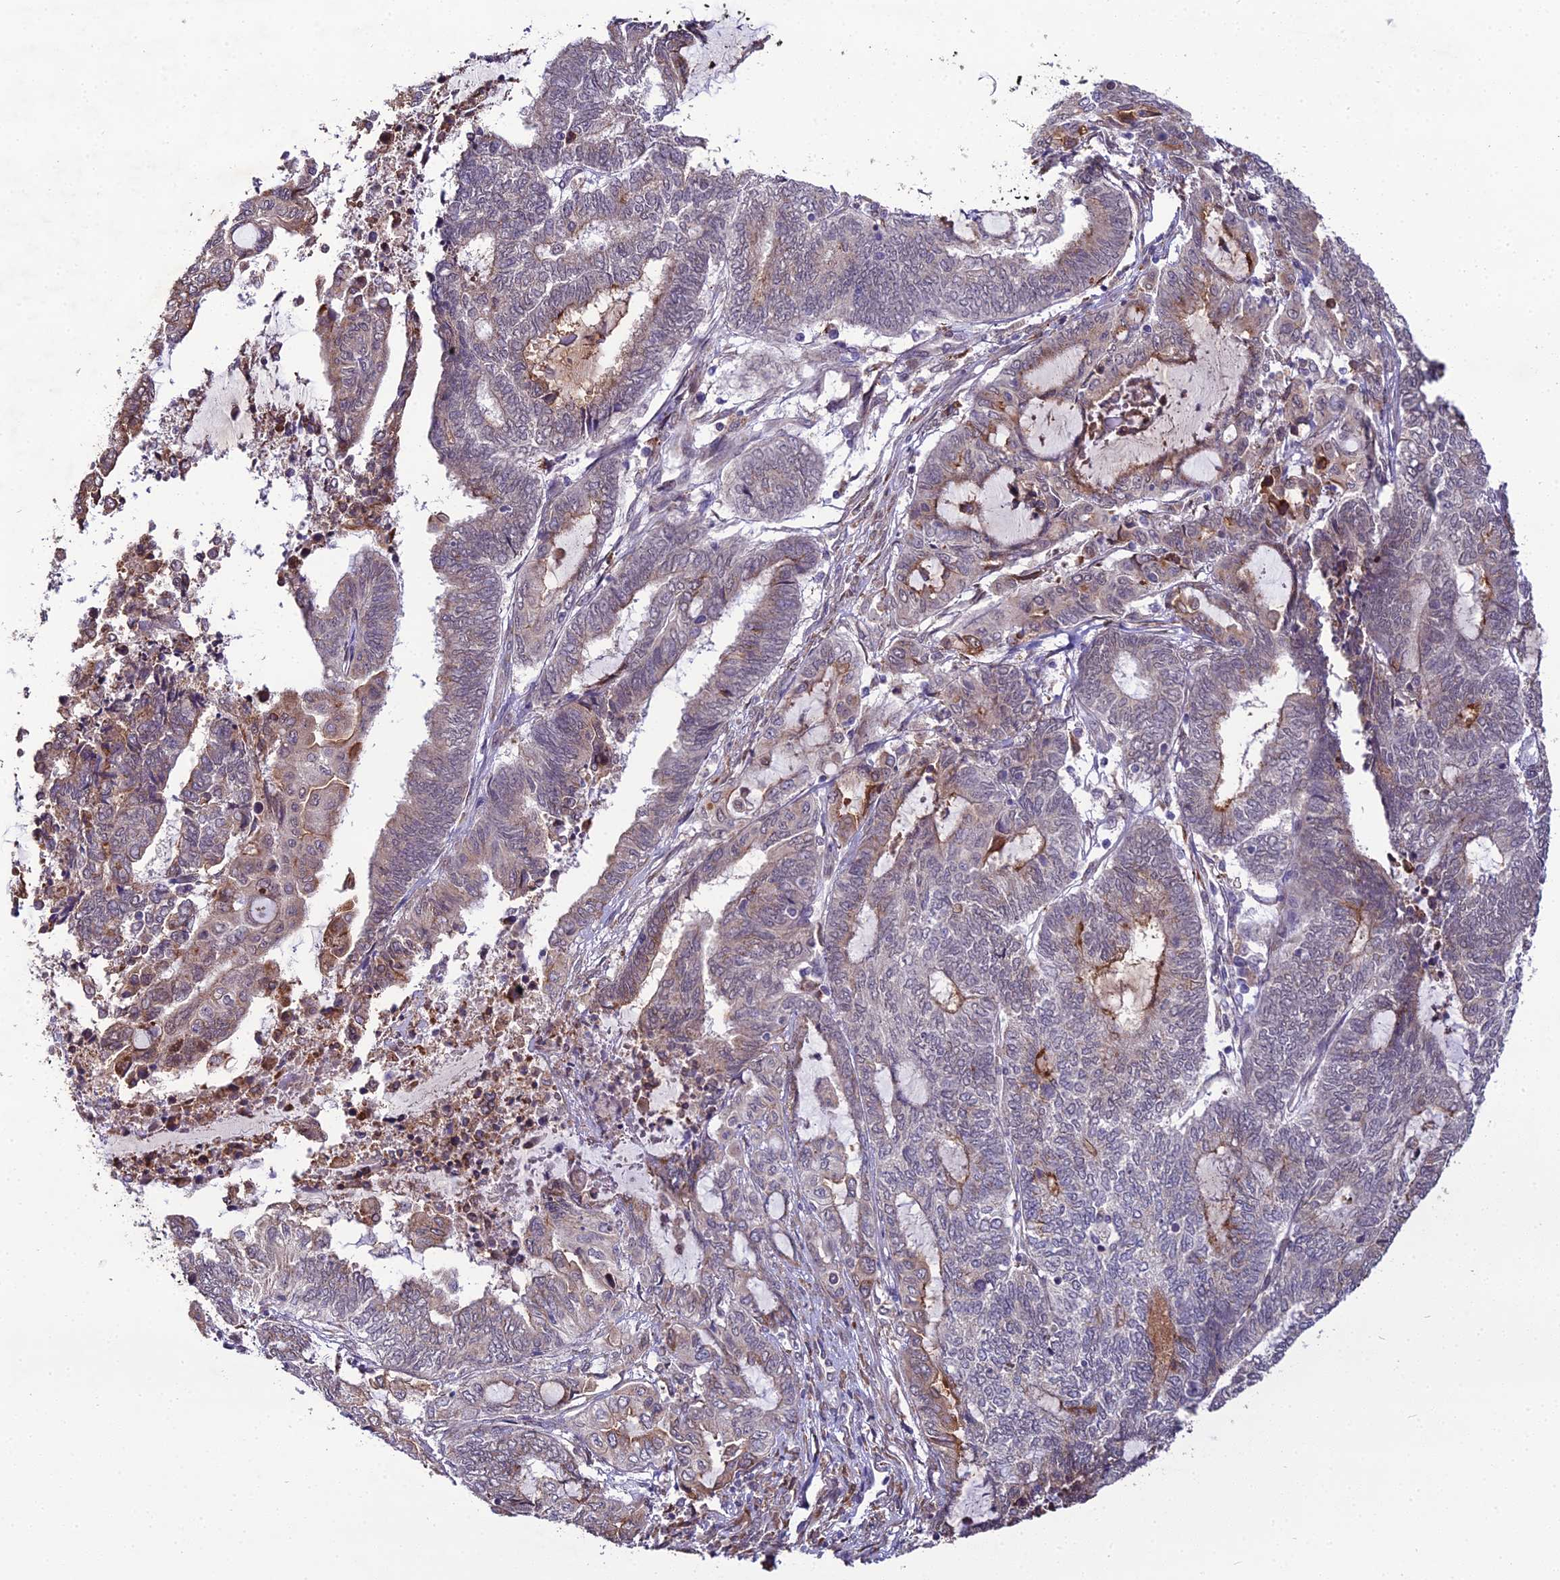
{"staining": {"intensity": "moderate", "quantity": "<25%", "location": "cytoplasmic/membranous"}, "tissue": "endometrial cancer", "cell_type": "Tumor cells", "image_type": "cancer", "snomed": [{"axis": "morphology", "description": "Adenocarcinoma, NOS"}, {"axis": "topography", "description": "Uterus"}, {"axis": "topography", "description": "Endometrium"}], "caption": "Immunohistochemical staining of human adenocarcinoma (endometrial) reveals low levels of moderate cytoplasmic/membranous protein positivity in about <25% of tumor cells.", "gene": "TROAP", "patient": {"sex": "female", "age": 70}}